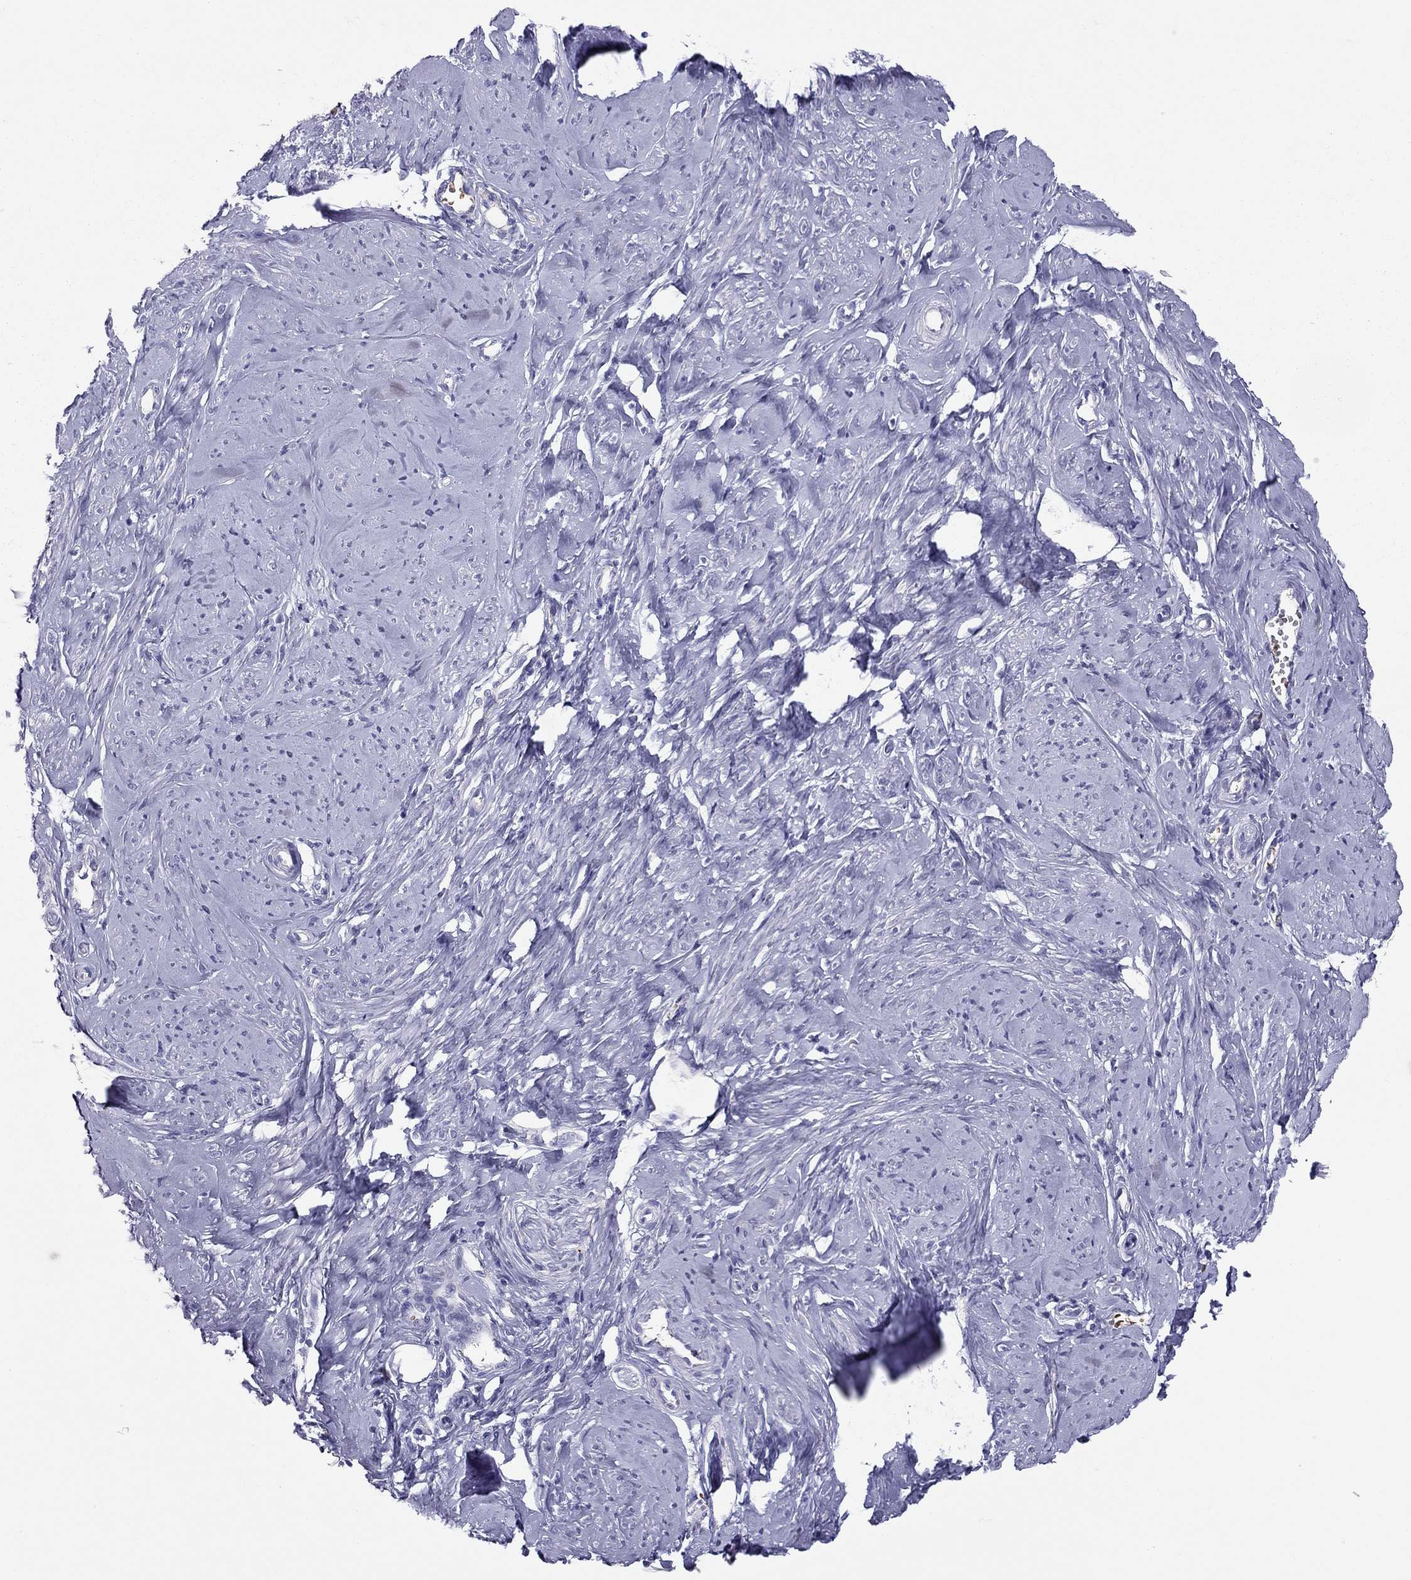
{"staining": {"intensity": "moderate", "quantity": "<25%", "location": "cytoplasmic/membranous"}, "tissue": "smooth muscle", "cell_type": "Smooth muscle cells", "image_type": "normal", "snomed": [{"axis": "morphology", "description": "Normal tissue, NOS"}, {"axis": "topography", "description": "Smooth muscle"}], "caption": "Smooth muscle stained for a protein (brown) shows moderate cytoplasmic/membranous positive expression in about <25% of smooth muscle cells.", "gene": "FRMD1", "patient": {"sex": "female", "age": 48}}